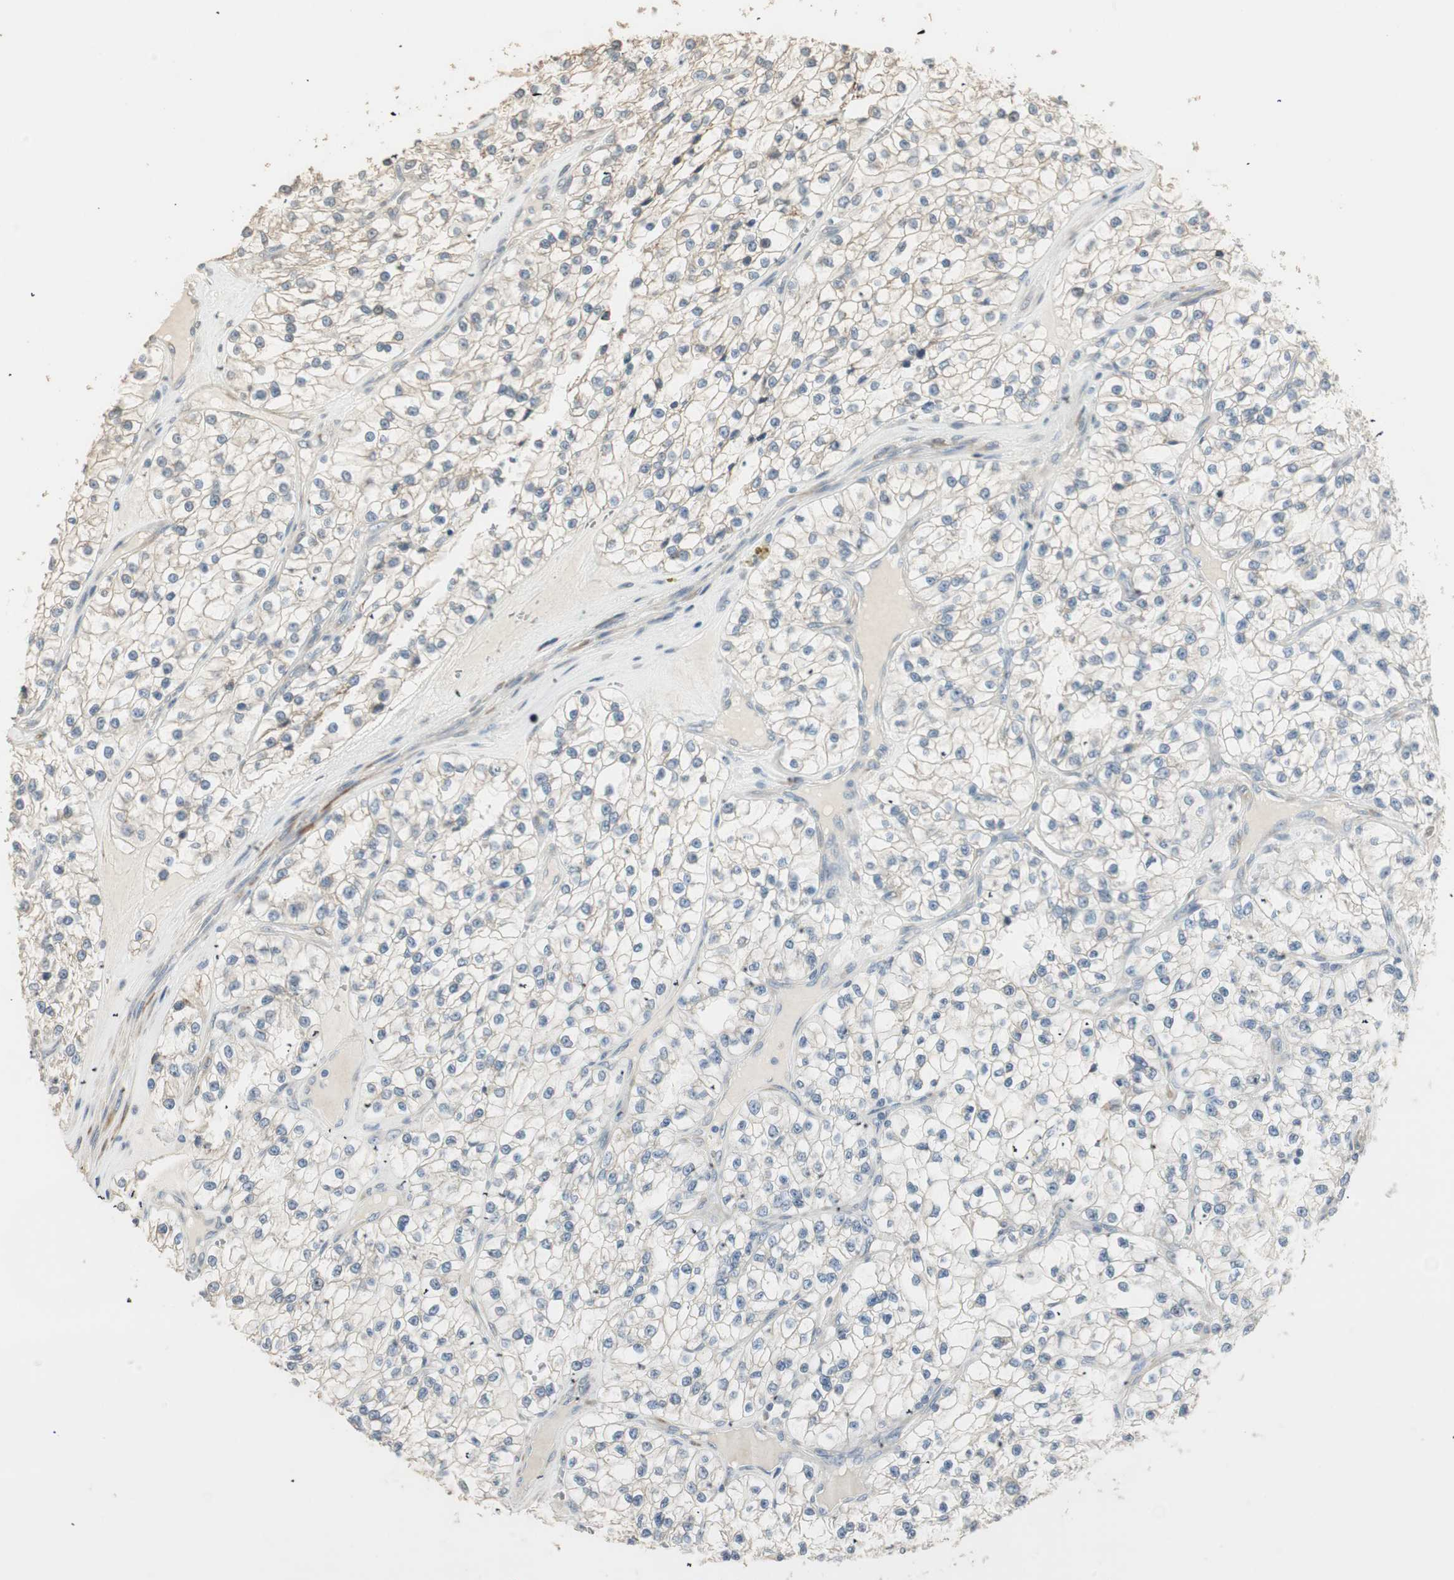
{"staining": {"intensity": "weak", "quantity": "25%-75%", "location": "cytoplasmic/membranous"}, "tissue": "renal cancer", "cell_type": "Tumor cells", "image_type": "cancer", "snomed": [{"axis": "morphology", "description": "Adenocarcinoma, NOS"}, {"axis": "topography", "description": "Kidney"}], "caption": "A brown stain shows weak cytoplasmic/membranous expression of a protein in human renal cancer tumor cells. Nuclei are stained in blue.", "gene": "TASOR", "patient": {"sex": "female", "age": 57}}